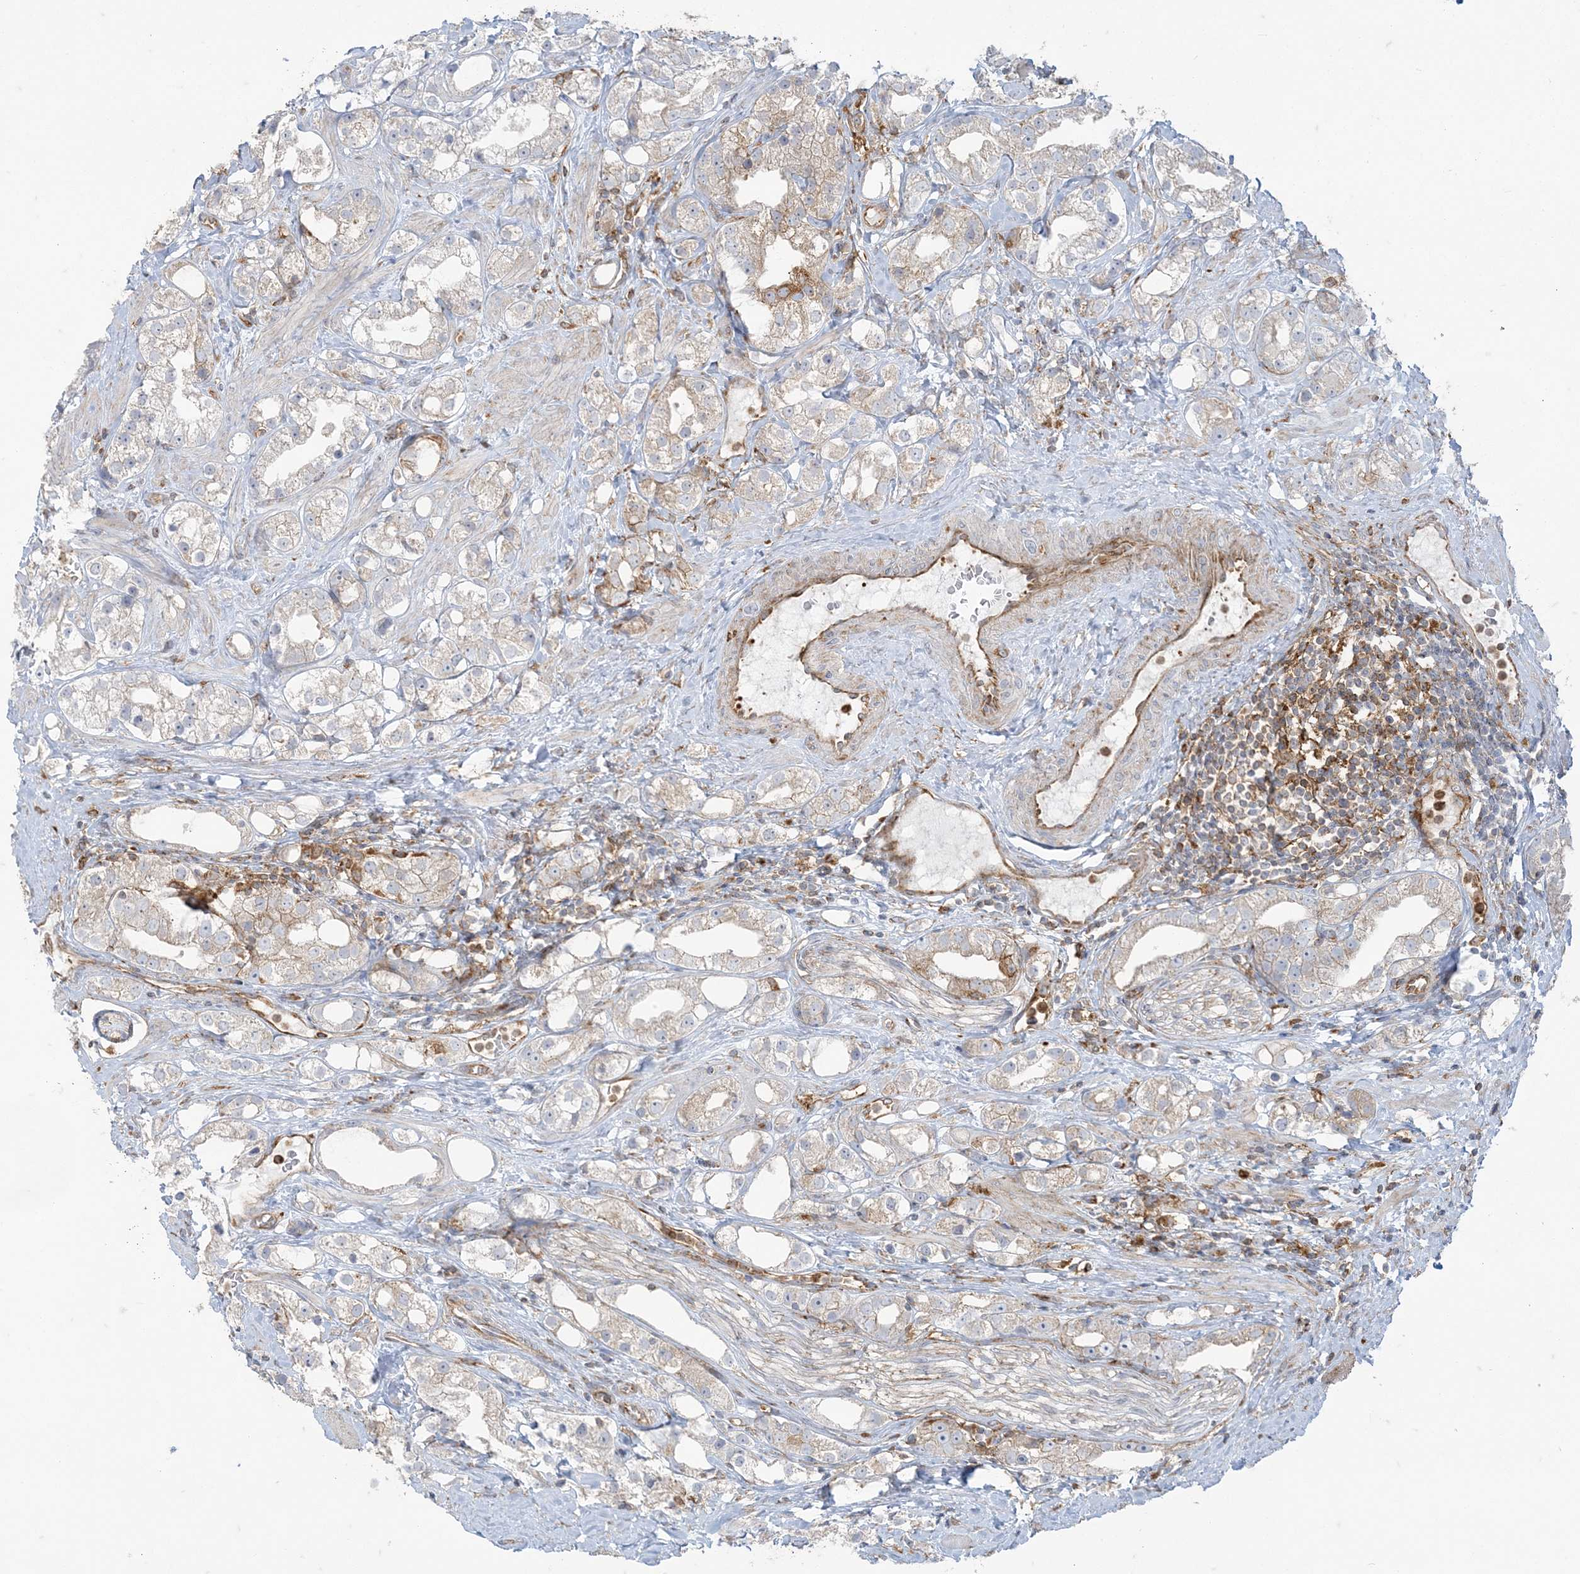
{"staining": {"intensity": "moderate", "quantity": "<25%", "location": "cytoplasmic/membranous"}, "tissue": "prostate cancer", "cell_type": "Tumor cells", "image_type": "cancer", "snomed": [{"axis": "morphology", "description": "Adenocarcinoma, NOS"}, {"axis": "topography", "description": "Prostate"}], "caption": "Human adenocarcinoma (prostate) stained for a protein (brown) shows moderate cytoplasmic/membranous positive expression in approximately <25% of tumor cells.", "gene": "DERL3", "patient": {"sex": "male", "age": 79}}